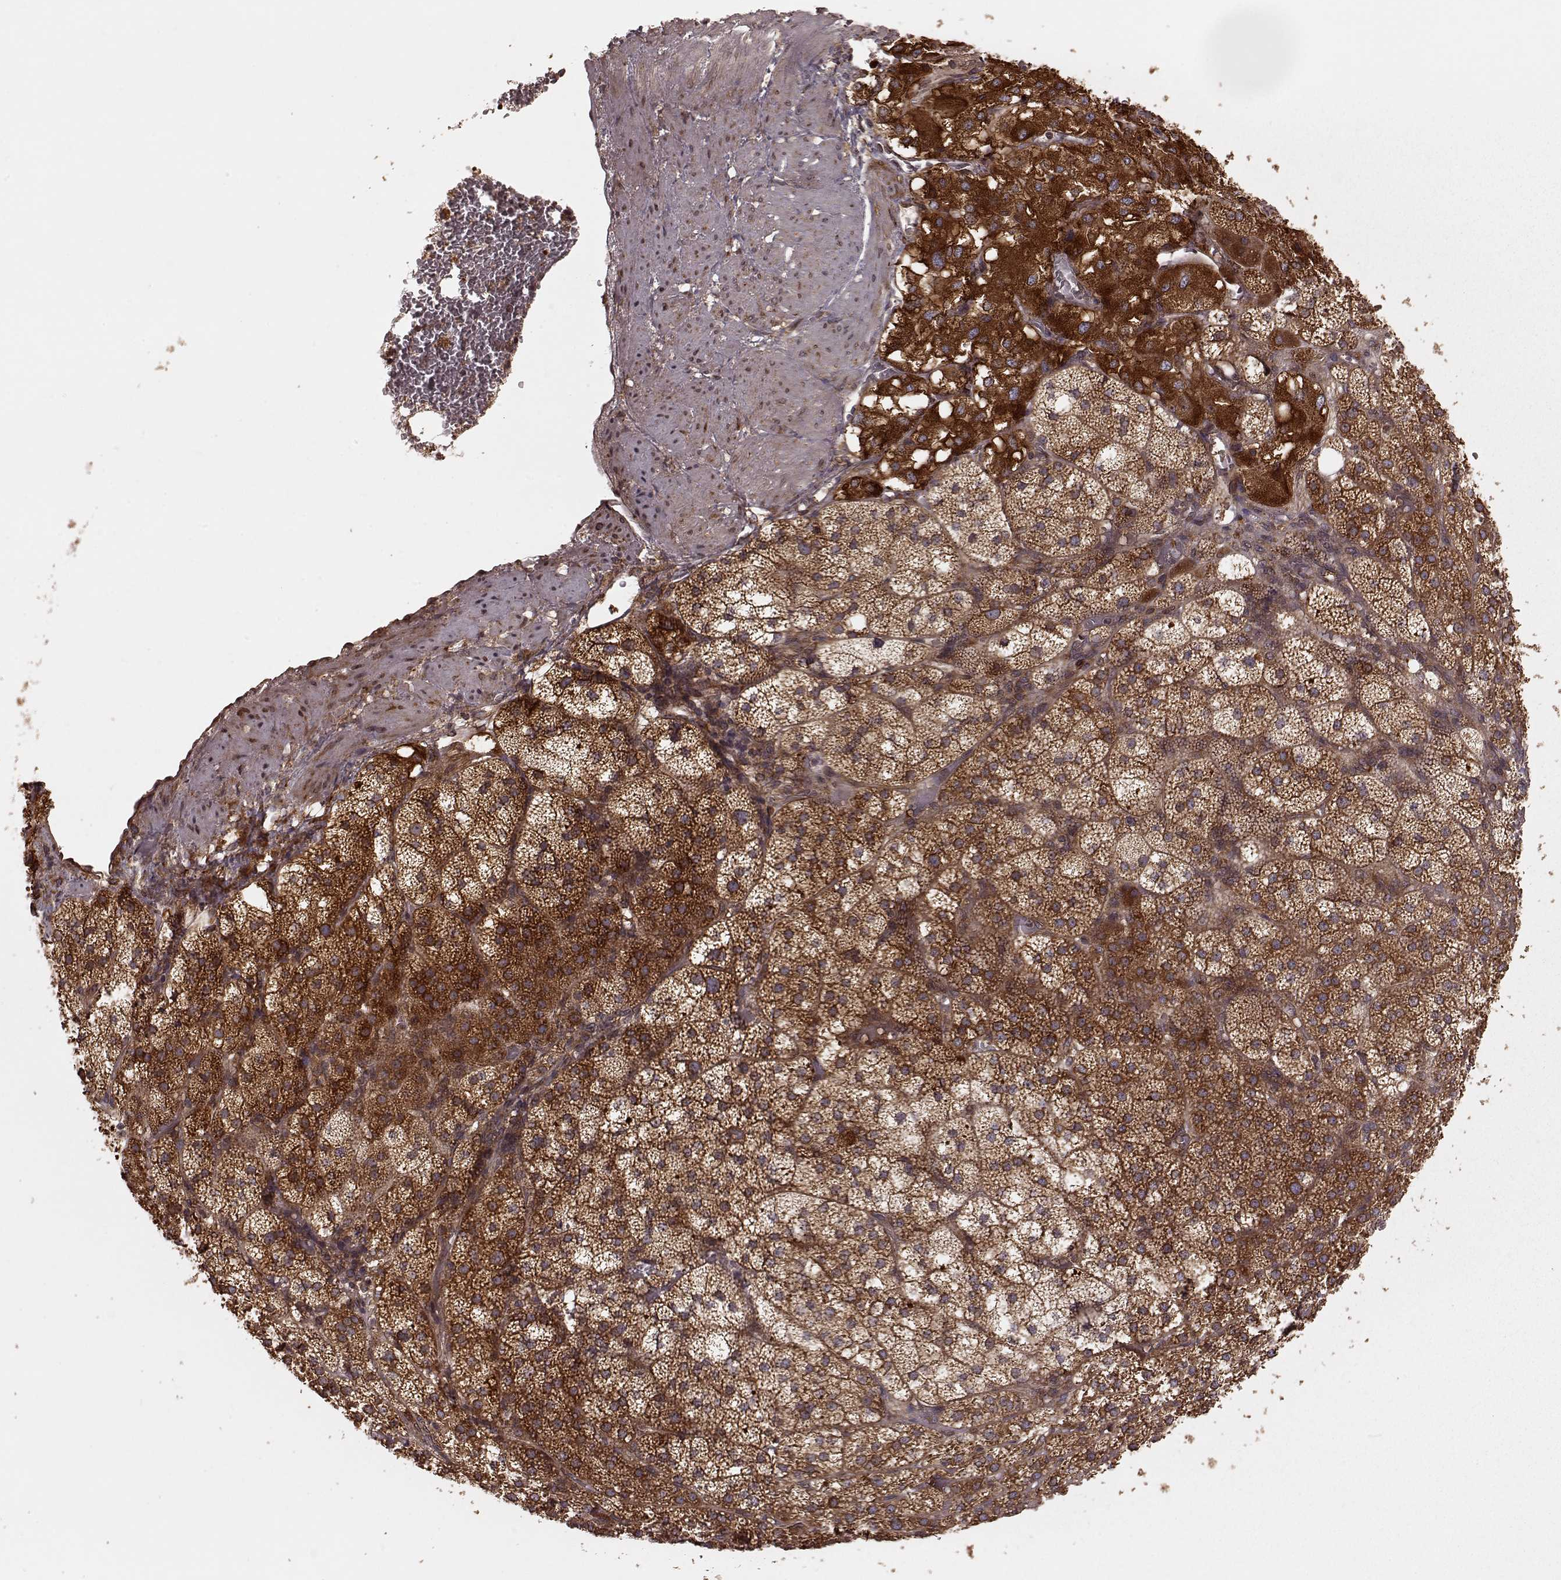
{"staining": {"intensity": "strong", "quantity": ">75%", "location": "cytoplasmic/membranous"}, "tissue": "adrenal gland", "cell_type": "Glandular cells", "image_type": "normal", "snomed": [{"axis": "morphology", "description": "Normal tissue, NOS"}, {"axis": "topography", "description": "Adrenal gland"}], "caption": "Immunohistochemistry (IHC) of normal human adrenal gland reveals high levels of strong cytoplasmic/membranous expression in about >75% of glandular cells. Nuclei are stained in blue.", "gene": "AGPAT1", "patient": {"sex": "female", "age": 60}}